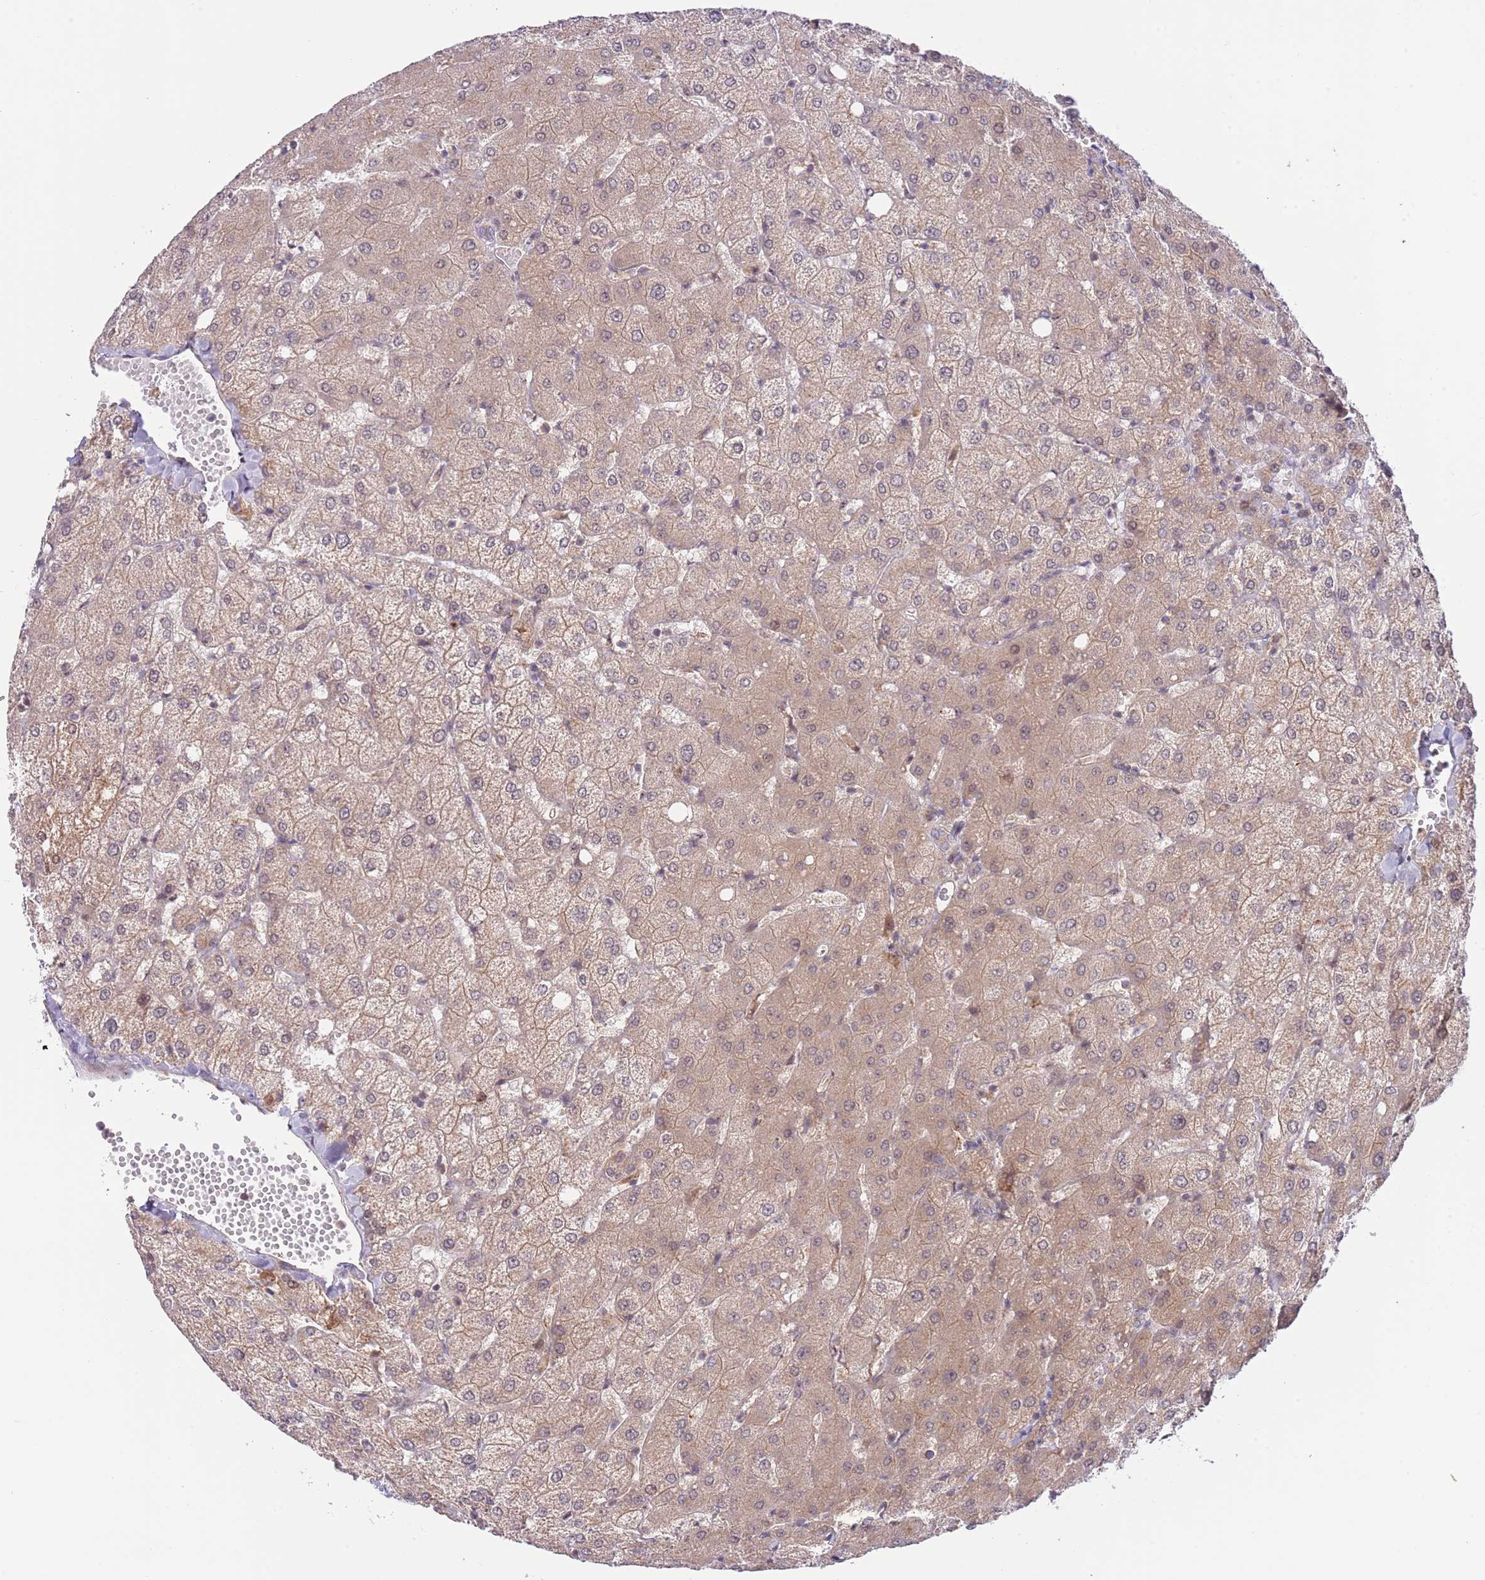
{"staining": {"intensity": "negative", "quantity": "none", "location": "none"}, "tissue": "liver", "cell_type": "Cholangiocytes", "image_type": "normal", "snomed": [{"axis": "morphology", "description": "Normal tissue, NOS"}, {"axis": "topography", "description": "Liver"}], "caption": "Micrograph shows no protein positivity in cholangiocytes of unremarkable liver.", "gene": "PRR16", "patient": {"sex": "female", "age": 54}}